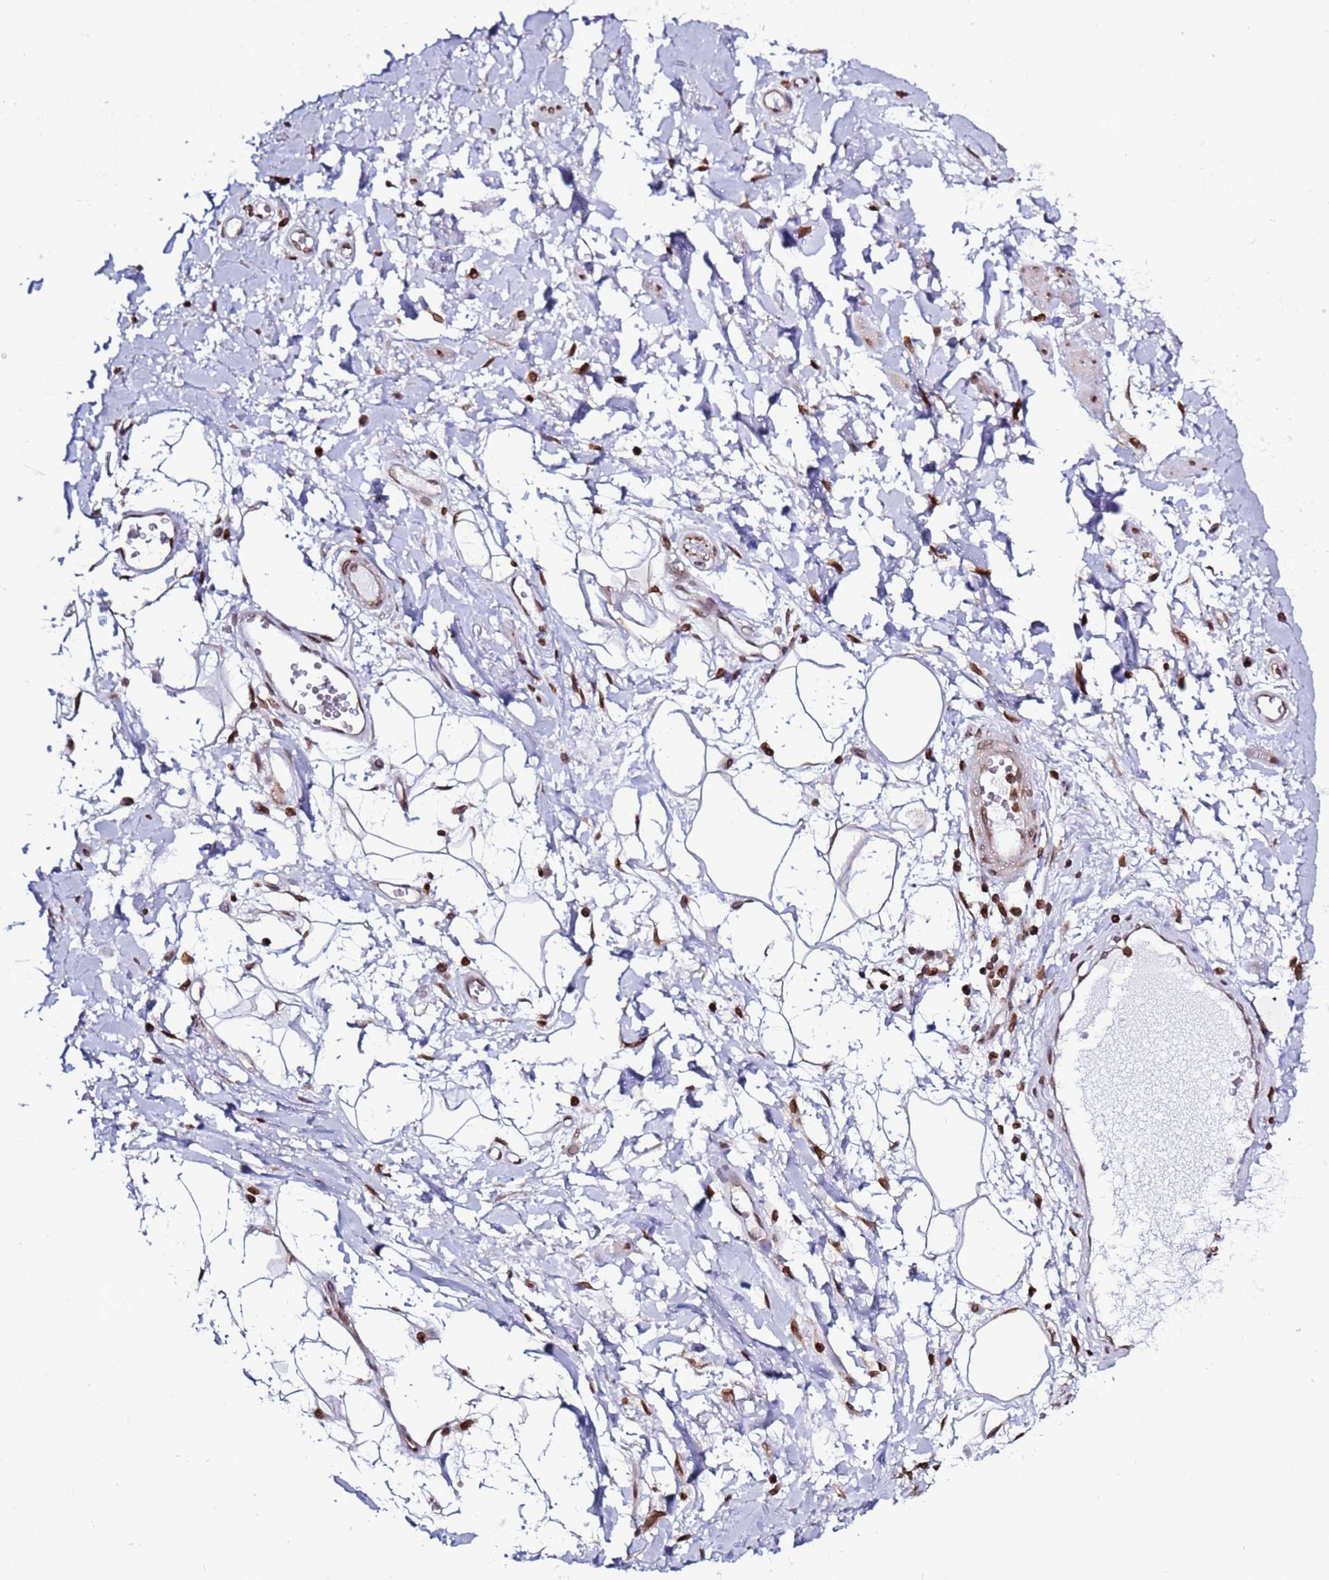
{"staining": {"intensity": "moderate", "quantity": "<25%", "location": "nuclear"}, "tissue": "adipose tissue", "cell_type": "Adipocytes", "image_type": "normal", "snomed": [{"axis": "morphology", "description": "Normal tissue, NOS"}, {"axis": "morphology", "description": "Adenocarcinoma, NOS"}, {"axis": "topography", "description": "Rectum"}, {"axis": "topography", "description": "Vagina"}, {"axis": "topography", "description": "Peripheral nerve tissue"}], "caption": "Immunohistochemistry (IHC) of benign human adipose tissue demonstrates low levels of moderate nuclear positivity in about <25% of adipocytes.", "gene": "TOR1AIP1", "patient": {"sex": "female", "age": 71}}